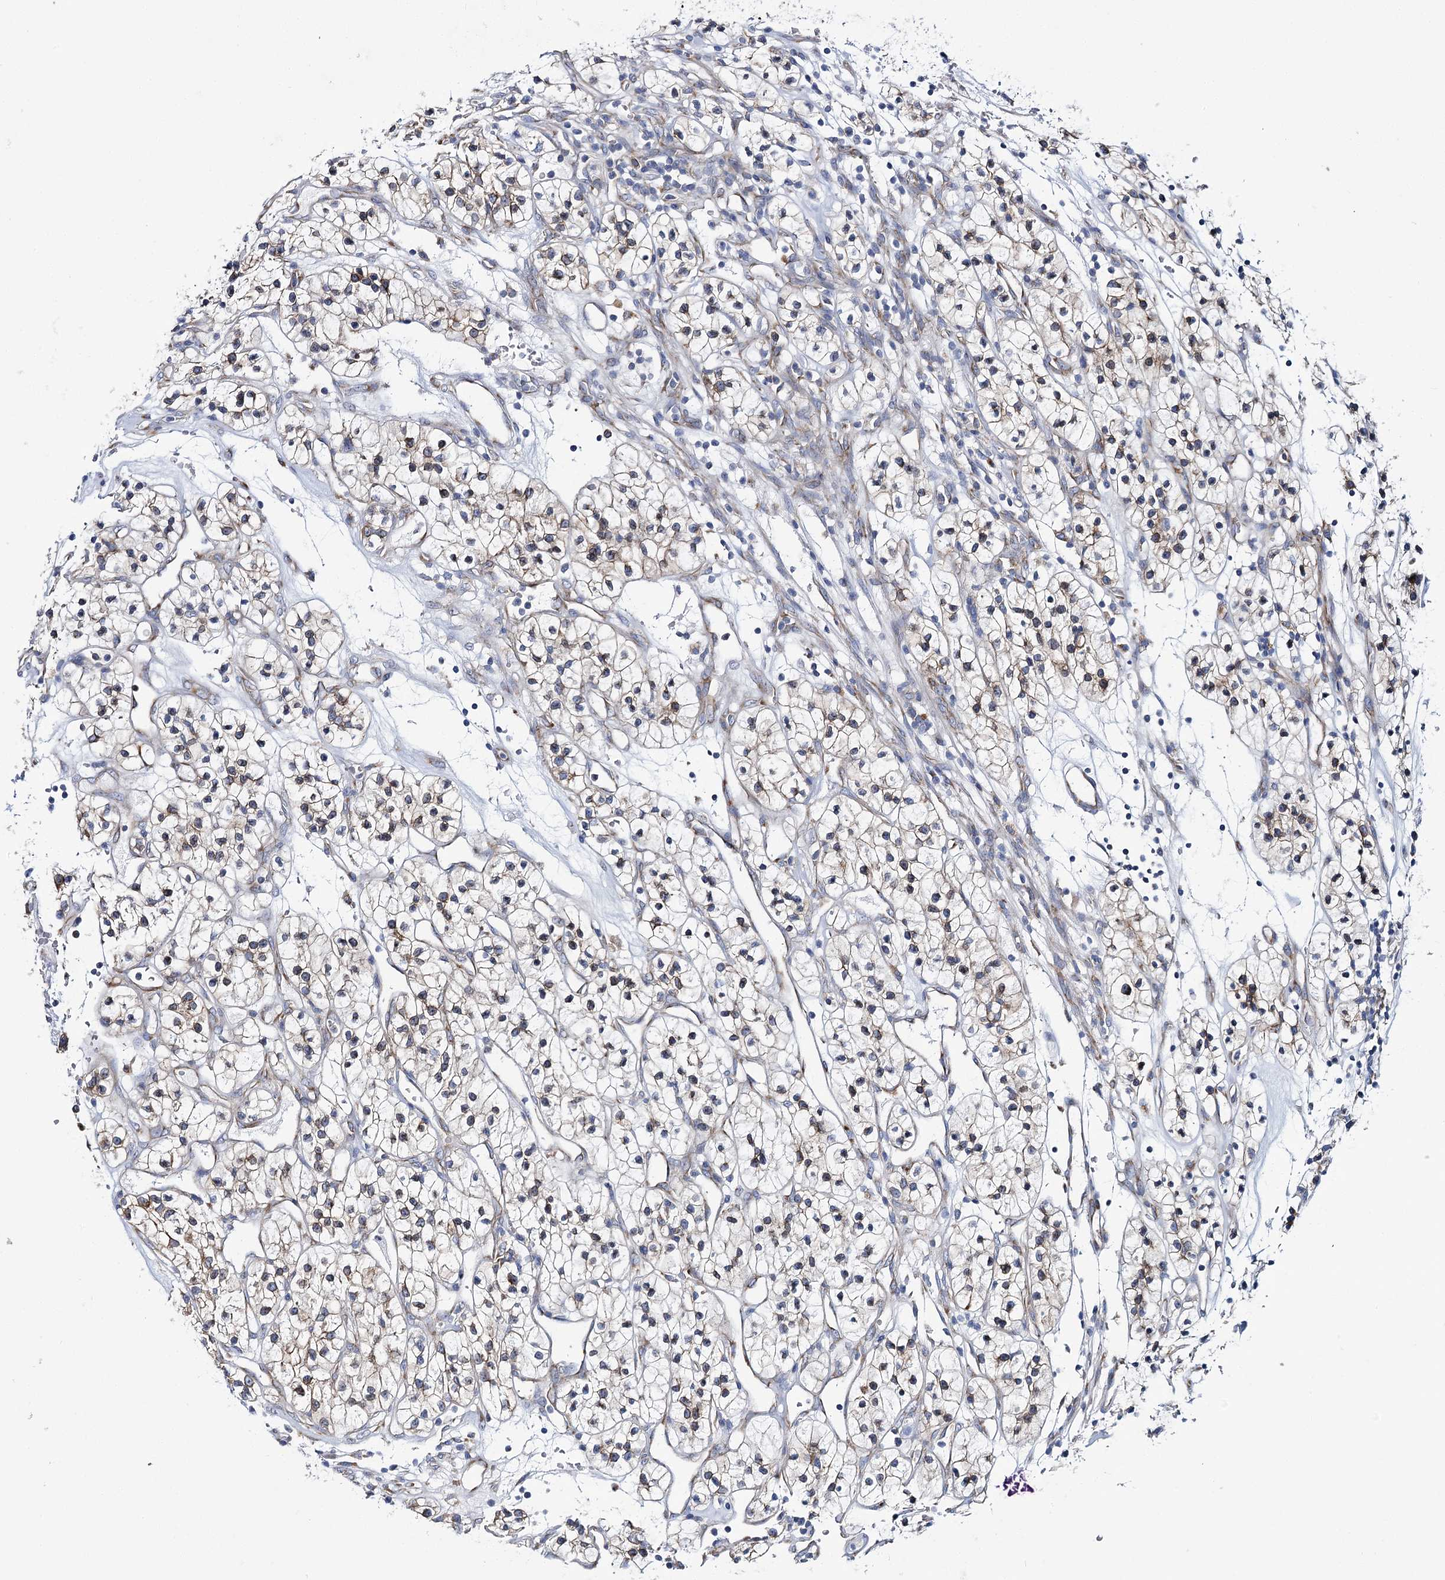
{"staining": {"intensity": "weak", "quantity": "25%-75%", "location": "cytoplasmic/membranous"}, "tissue": "renal cancer", "cell_type": "Tumor cells", "image_type": "cancer", "snomed": [{"axis": "morphology", "description": "Adenocarcinoma, NOS"}, {"axis": "topography", "description": "Kidney"}], "caption": "Renal cancer (adenocarcinoma) tissue reveals weak cytoplasmic/membranous expression in about 25%-75% of tumor cells", "gene": "THUMPD3", "patient": {"sex": "female", "age": 57}}